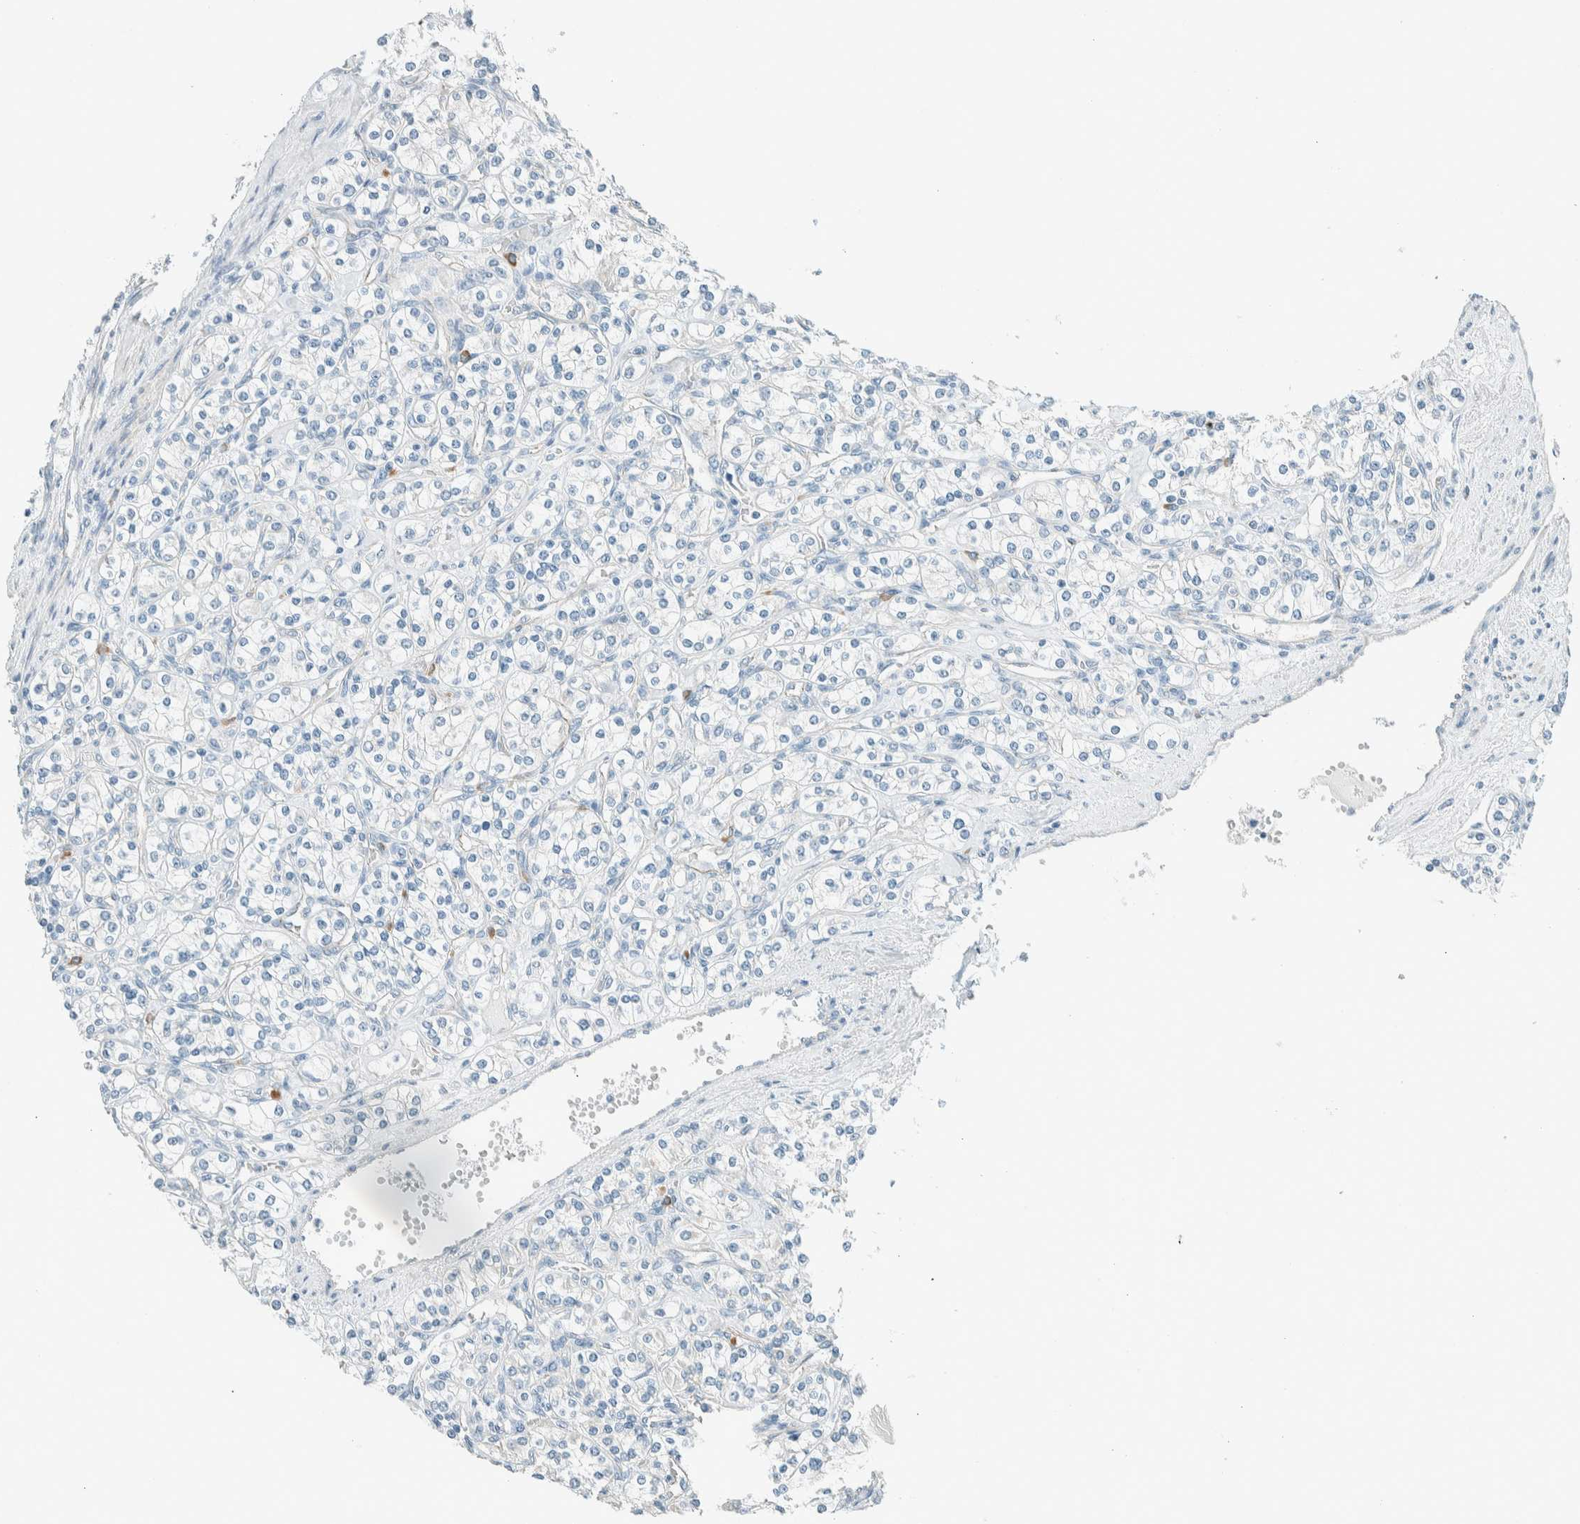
{"staining": {"intensity": "negative", "quantity": "none", "location": "none"}, "tissue": "renal cancer", "cell_type": "Tumor cells", "image_type": "cancer", "snomed": [{"axis": "morphology", "description": "Adenocarcinoma, NOS"}, {"axis": "topography", "description": "Kidney"}], "caption": "Immunohistochemistry of adenocarcinoma (renal) reveals no expression in tumor cells.", "gene": "SLFN12", "patient": {"sex": "male", "age": 77}}